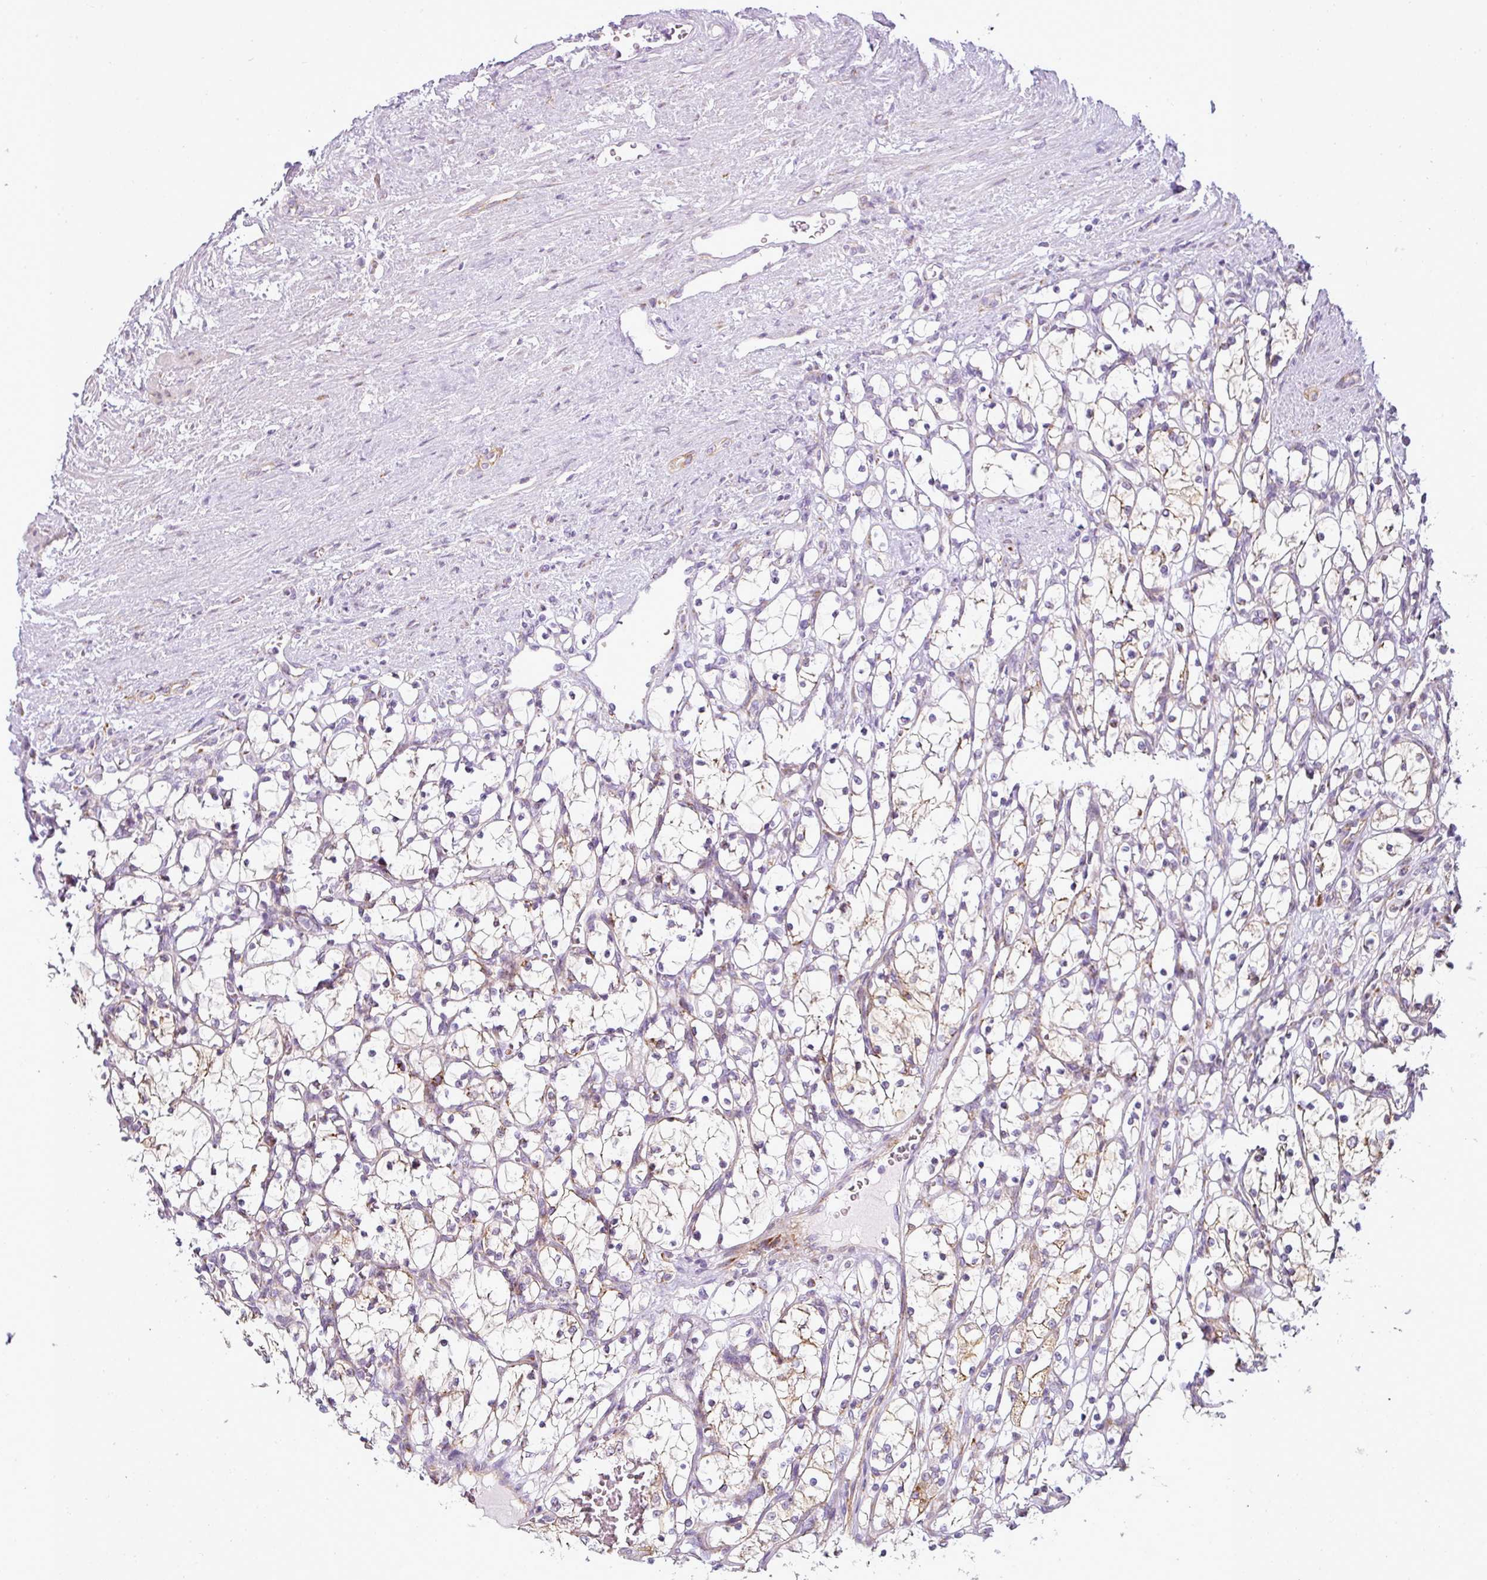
{"staining": {"intensity": "weak", "quantity": "25%-75%", "location": "cytoplasmic/membranous"}, "tissue": "renal cancer", "cell_type": "Tumor cells", "image_type": "cancer", "snomed": [{"axis": "morphology", "description": "Adenocarcinoma, NOS"}, {"axis": "topography", "description": "Kidney"}], "caption": "Weak cytoplasmic/membranous expression for a protein is present in about 25%-75% of tumor cells of renal cancer using immunohistochemistry (IHC).", "gene": "ANKRD18A", "patient": {"sex": "female", "age": 69}}